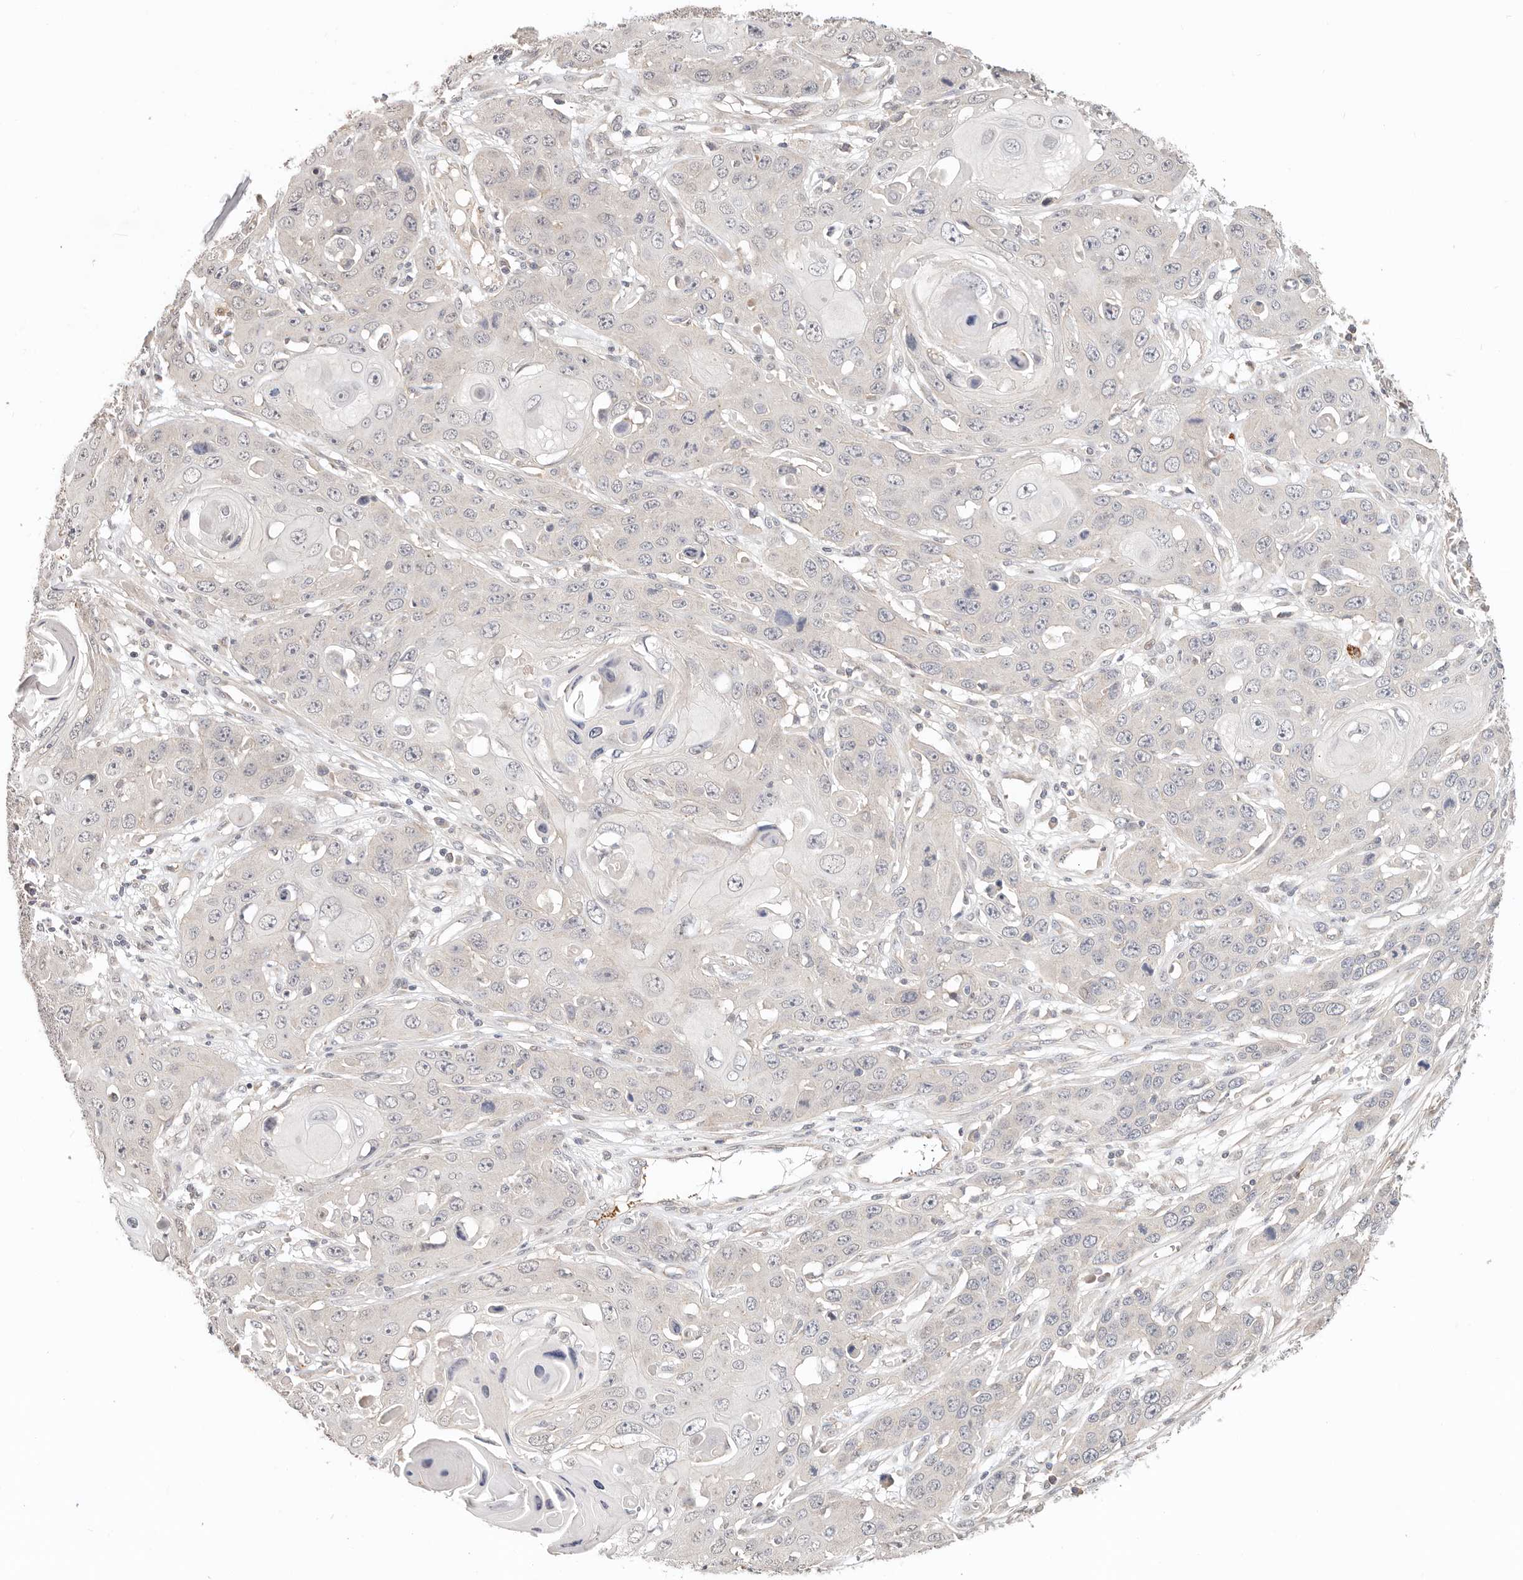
{"staining": {"intensity": "negative", "quantity": "none", "location": "none"}, "tissue": "skin cancer", "cell_type": "Tumor cells", "image_type": "cancer", "snomed": [{"axis": "morphology", "description": "Squamous cell carcinoma, NOS"}, {"axis": "topography", "description": "Skin"}], "caption": "DAB immunohistochemical staining of skin cancer exhibits no significant expression in tumor cells.", "gene": "ZRANB1", "patient": {"sex": "male", "age": 55}}